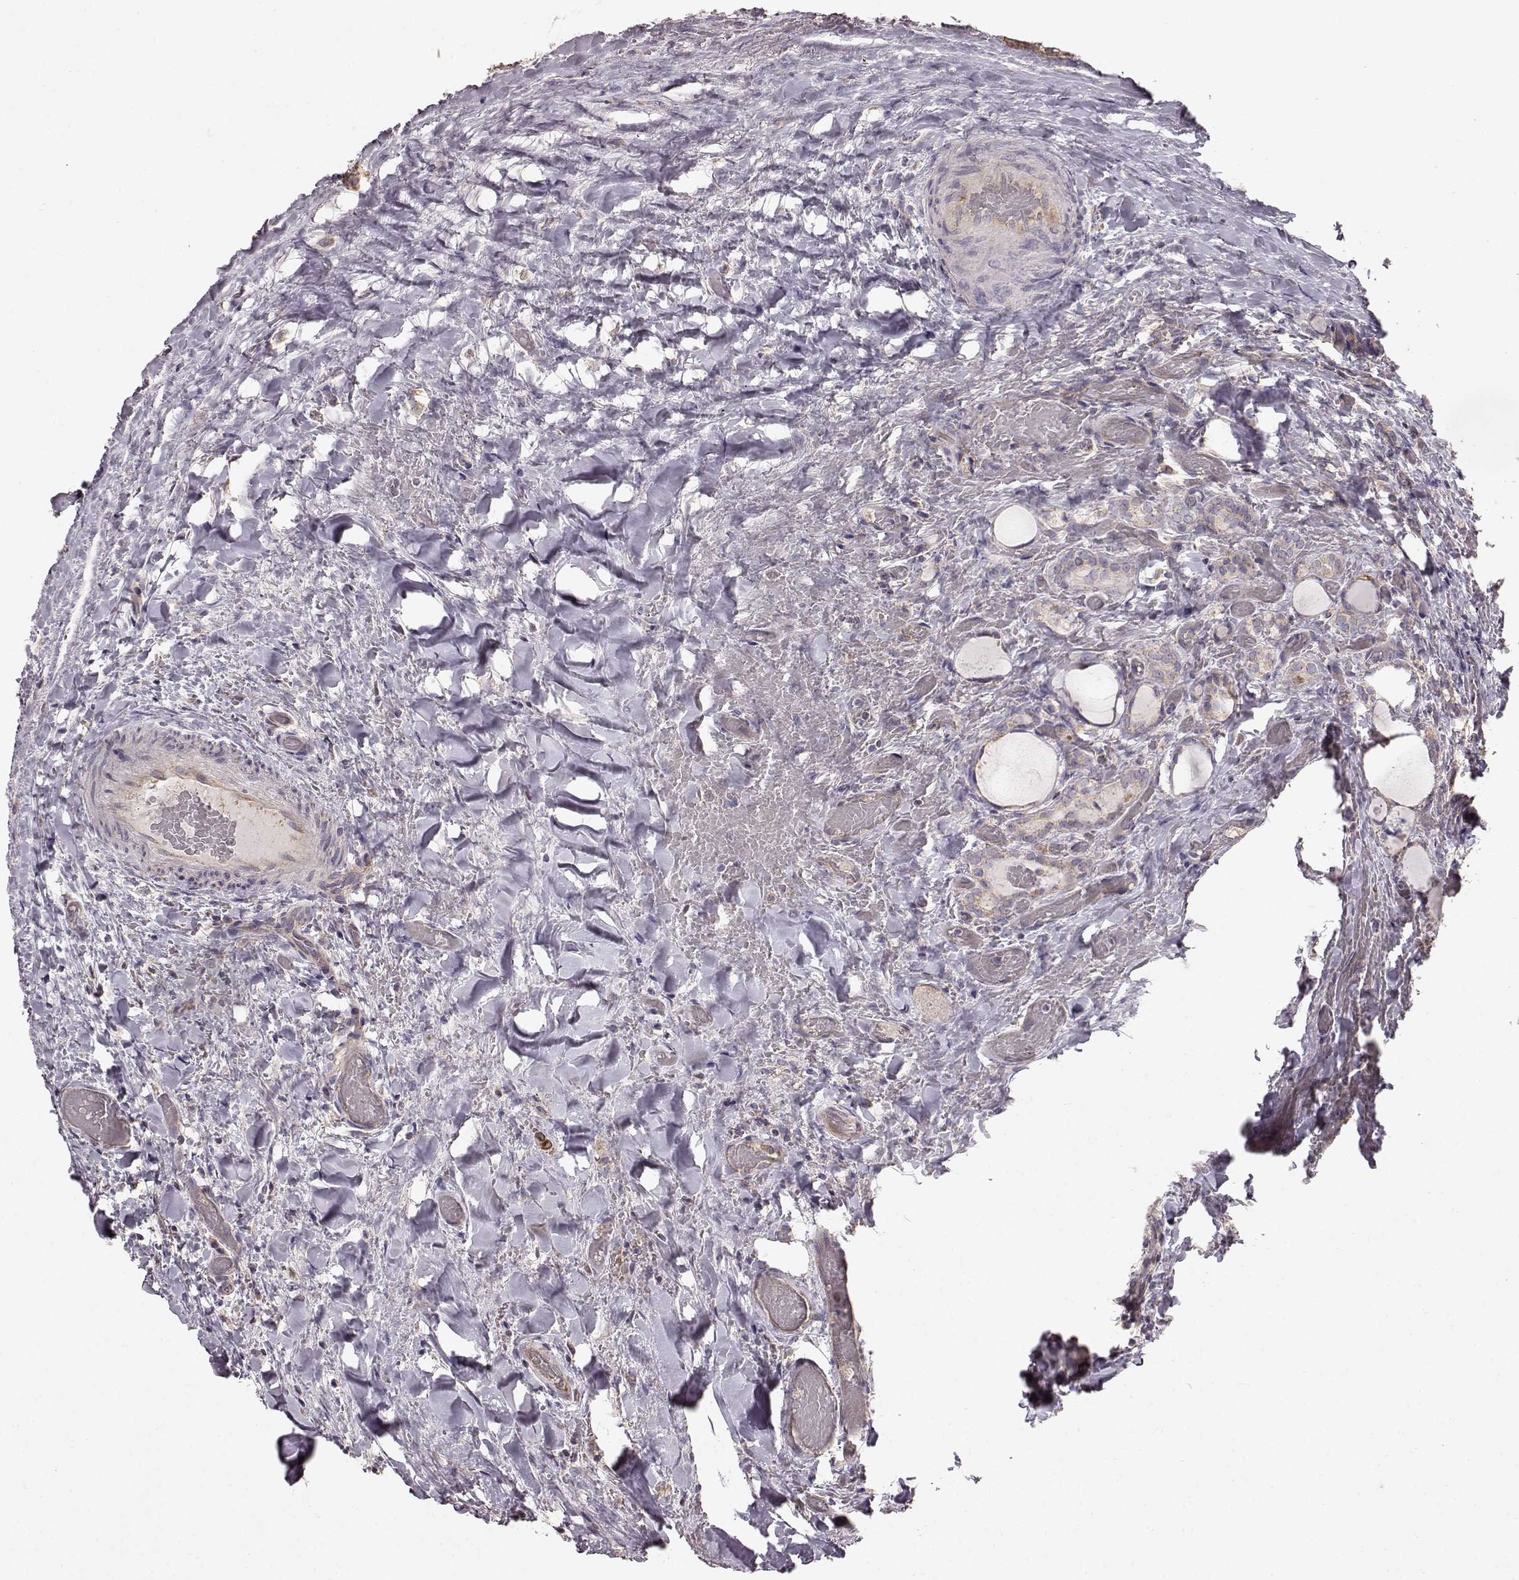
{"staining": {"intensity": "moderate", "quantity": ">75%", "location": "cytoplasmic/membranous"}, "tissue": "thyroid cancer", "cell_type": "Tumor cells", "image_type": "cancer", "snomed": [{"axis": "morphology", "description": "Papillary adenocarcinoma, NOS"}, {"axis": "topography", "description": "Thyroid gland"}], "caption": "Brown immunohistochemical staining in human thyroid cancer reveals moderate cytoplasmic/membranous staining in about >75% of tumor cells.", "gene": "ERBB3", "patient": {"sex": "female", "age": 39}}